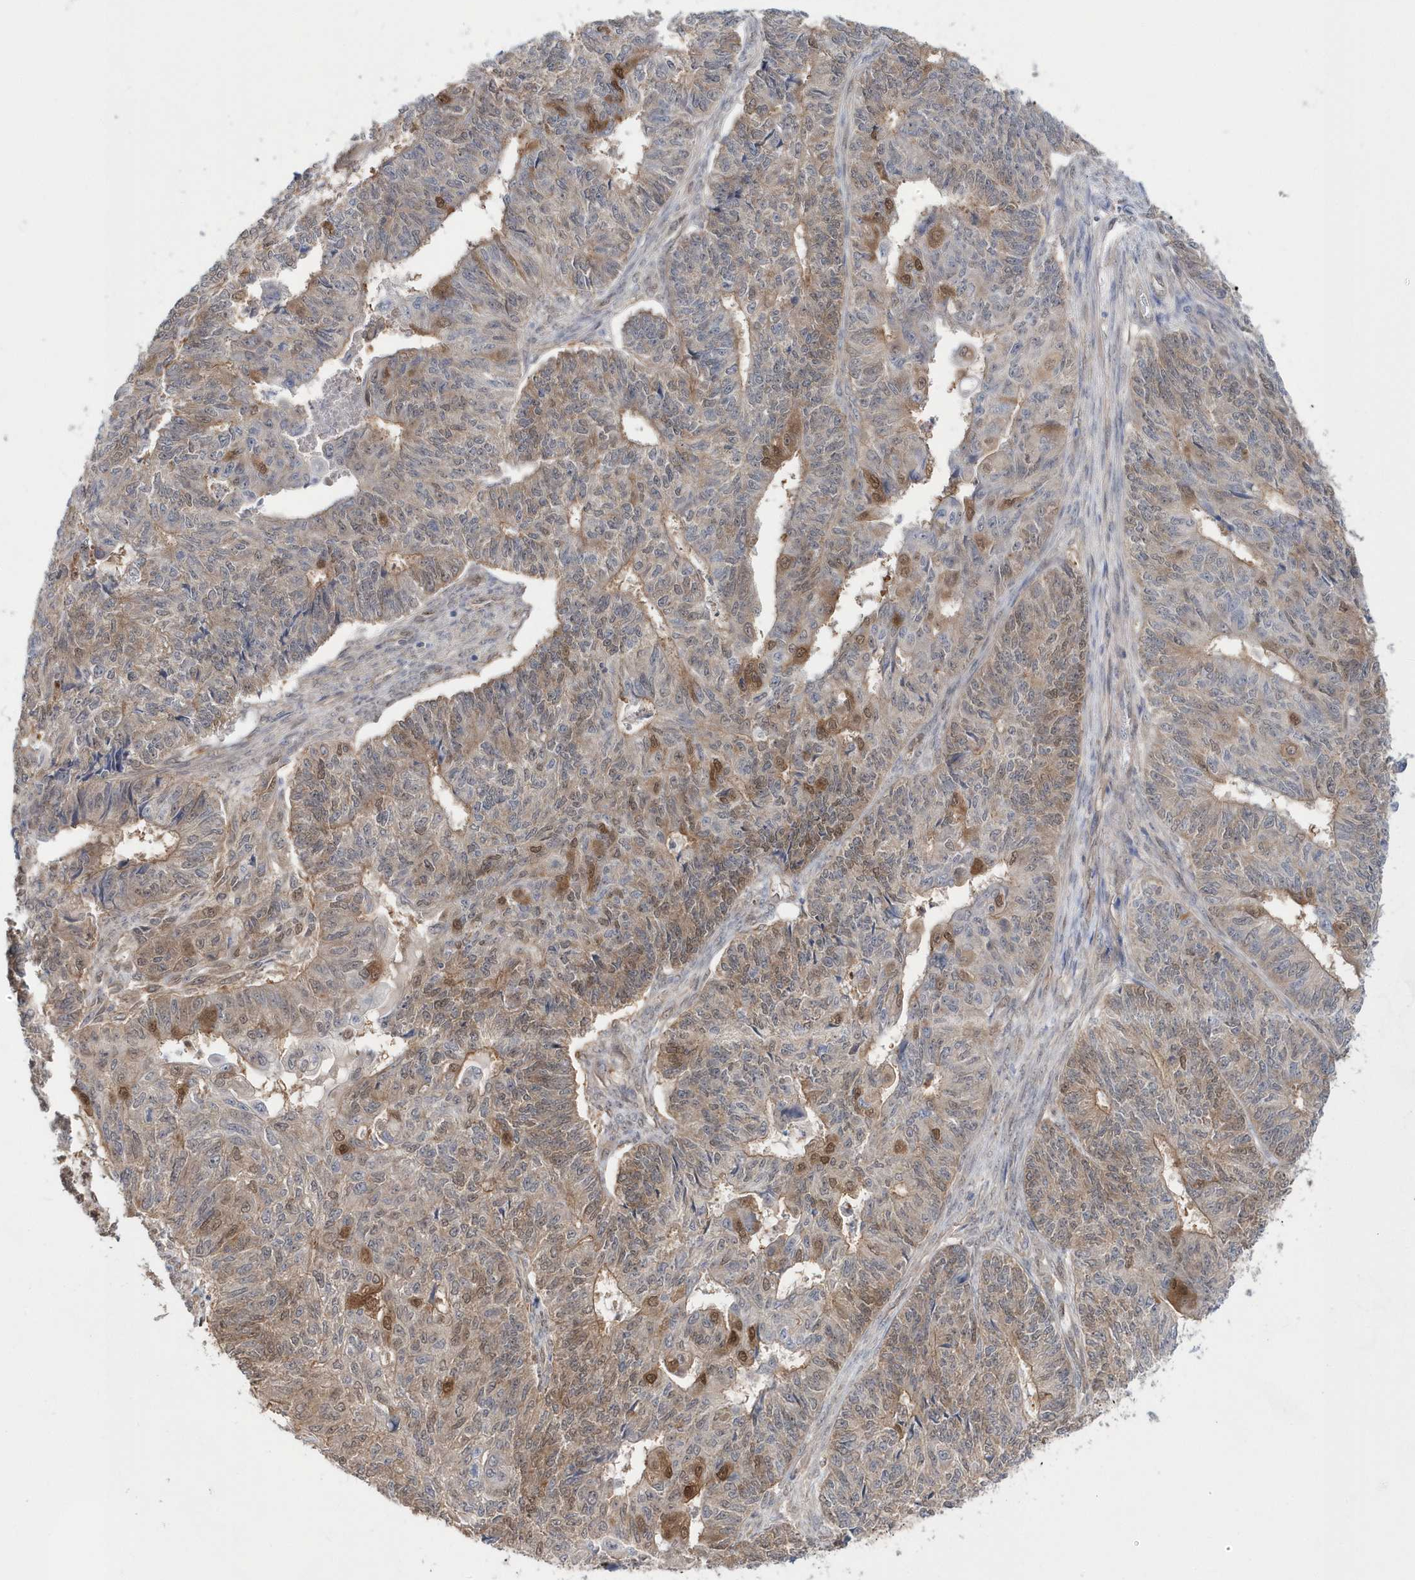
{"staining": {"intensity": "moderate", "quantity": "25%-75%", "location": "cytoplasmic/membranous,nuclear"}, "tissue": "endometrial cancer", "cell_type": "Tumor cells", "image_type": "cancer", "snomed": [{"axis": "morphology", "description": "Adenocarcinoma, NOS"}, {"axis": "topography", "description": "Endometrium"}], "caption": "Protein expression analysis of adenocarcinoma (endometrial) shows moderate cytoplasmic/membranous and nuclear staining in approximately 25%-75% of tumor cells.", "gene": "BDH2", "patient": {"sex": "female", "age": 32}}